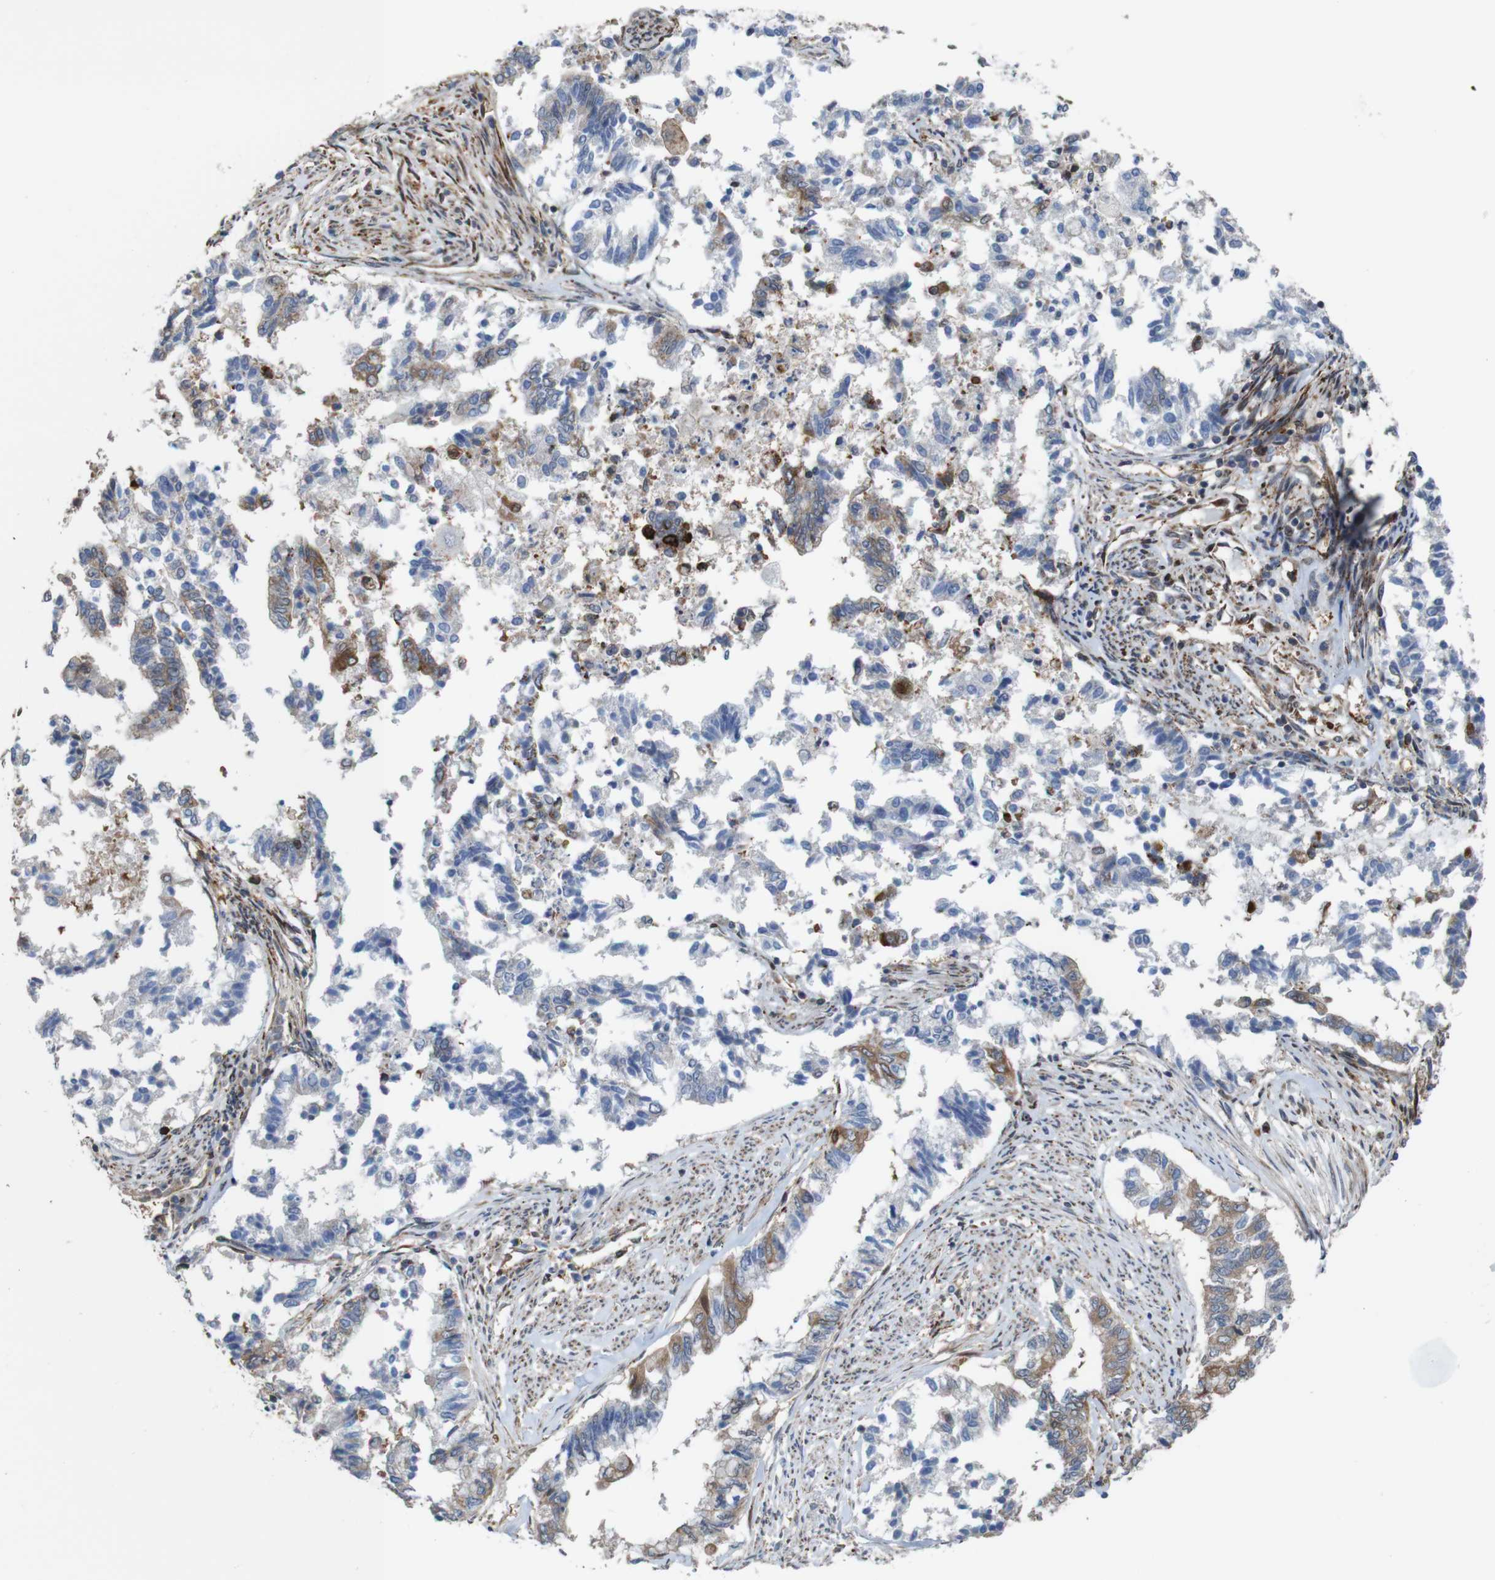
{"staining": {"intensity": "moderate", "quantity": "<25%", "location": "cytoplasmic/membranous"}, "tissue": "endometrial cancer", "cell_type": "Tumor cells", "image_type": "cancer", "snomed": [{"axis": "morphology", "description": "Necrosis, NOS"}, {"axis": "morphology", "description": "Adenocarcinoma, NOS"}, {"axis": "topography", "description": "Endometrium"}], "caption": "Immunohistochemistry image of endometrial cancer stained for a protein (brown), which shows low levels of moderate cytoplasmic/membranous staining in approximately <25% of tumor cells.", "gene": "PCOLCE2", "patient": {"sex": "female", "age": 79}}